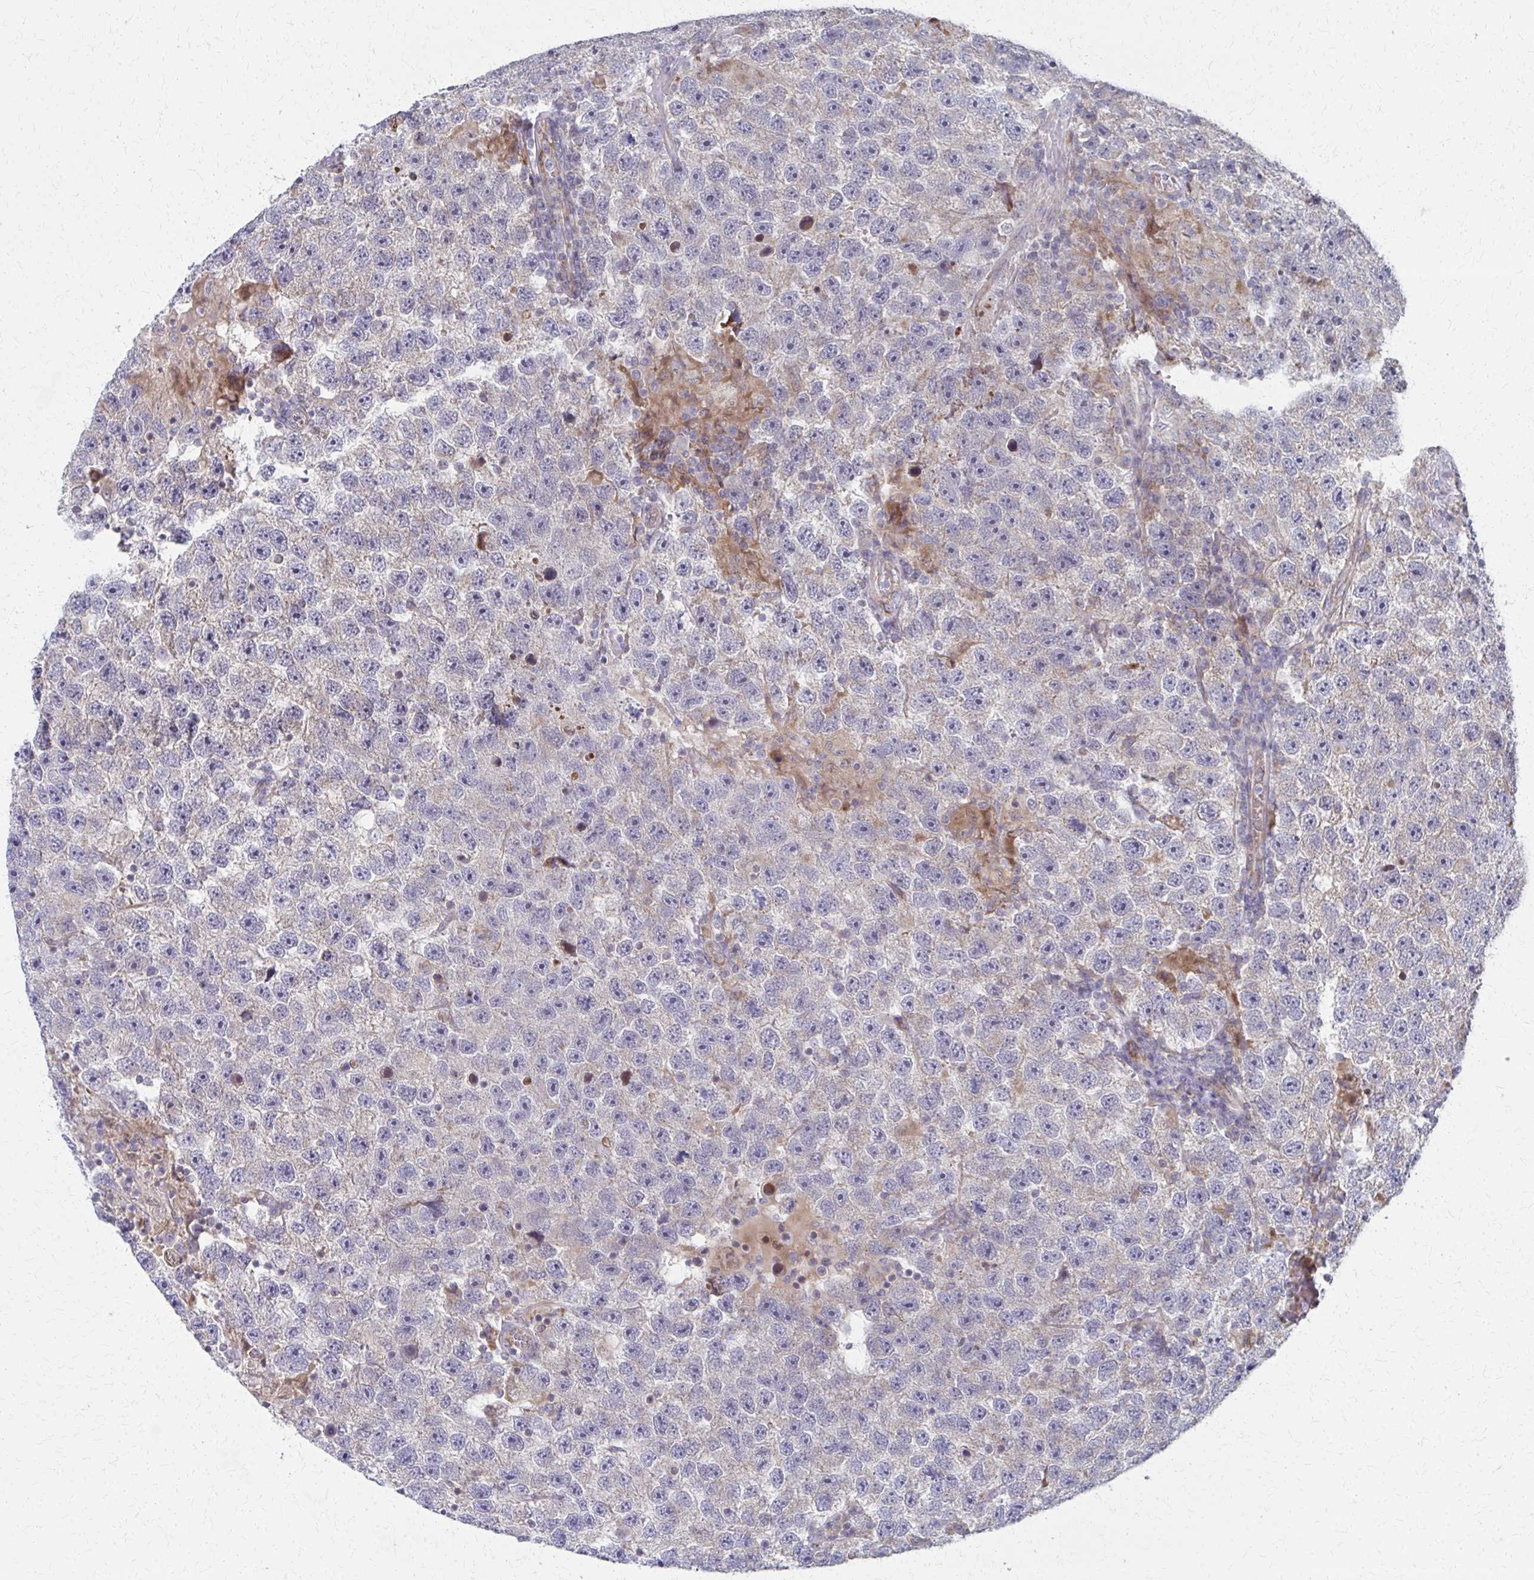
{"staining": {"intensity": "weak", "quantity": "25%-75%", "location": "cytoplasmic/membranous"}, "tissue": "testis cancer", "cell_type": "Tumor cells", "image_type": "cancer", "snomed": [{"axis": "morphology", "description": "Seminoma, NOS"}, {"axis": "topography", "description": "Testis"}], "caption": "Immunohistochemical staining of human seminoma (testis) demonstrates low levels of weak cytoplasmic/membranous protein staining in approximately 25%-75% of tumor cells.", "gene": "FAHD1", "patient": {"sex": "male", "age": 26}}